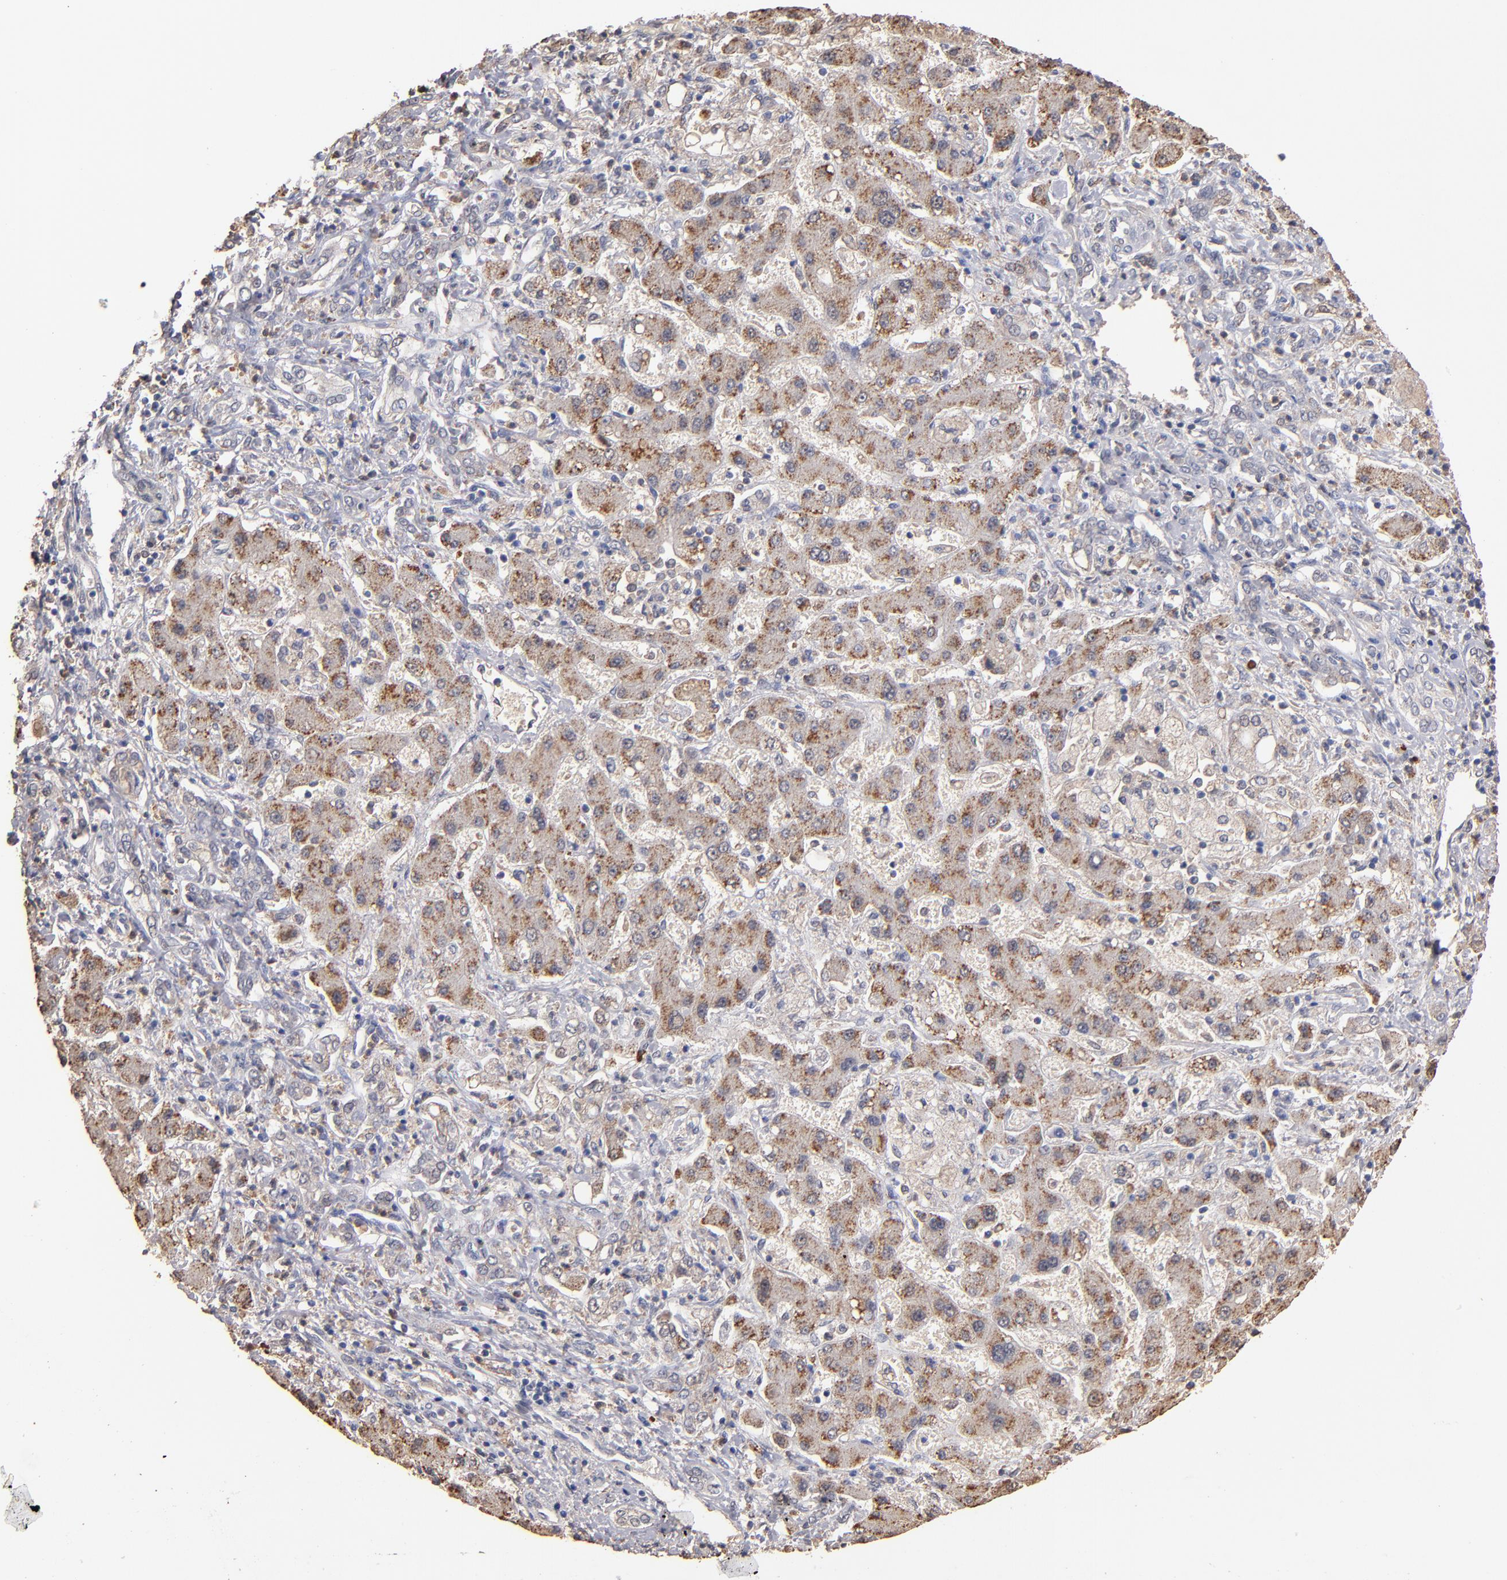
{"staining": {"intensity": "moderate", "quantity": ">75%", "location": "cytoplasmic/membranous"}, "tissue": "liver cancer", "cell_type": "Tumor cells", "image_type": "cancer", "snomed": [{"axis": "morphology", "description": "Cholangiocarcinoma"}, {"axis": "topography", "description": "Liver"}], "caption": "Approximately >75% of tumor cells in human liver cancer (cholangiocarcinoma) exhibit moderate cytoplasmic/membranous protein staining as visualized by brown immunohistochemical staining.", "gene": "RO60", "patient": {"sex": "male", "age": 50}}